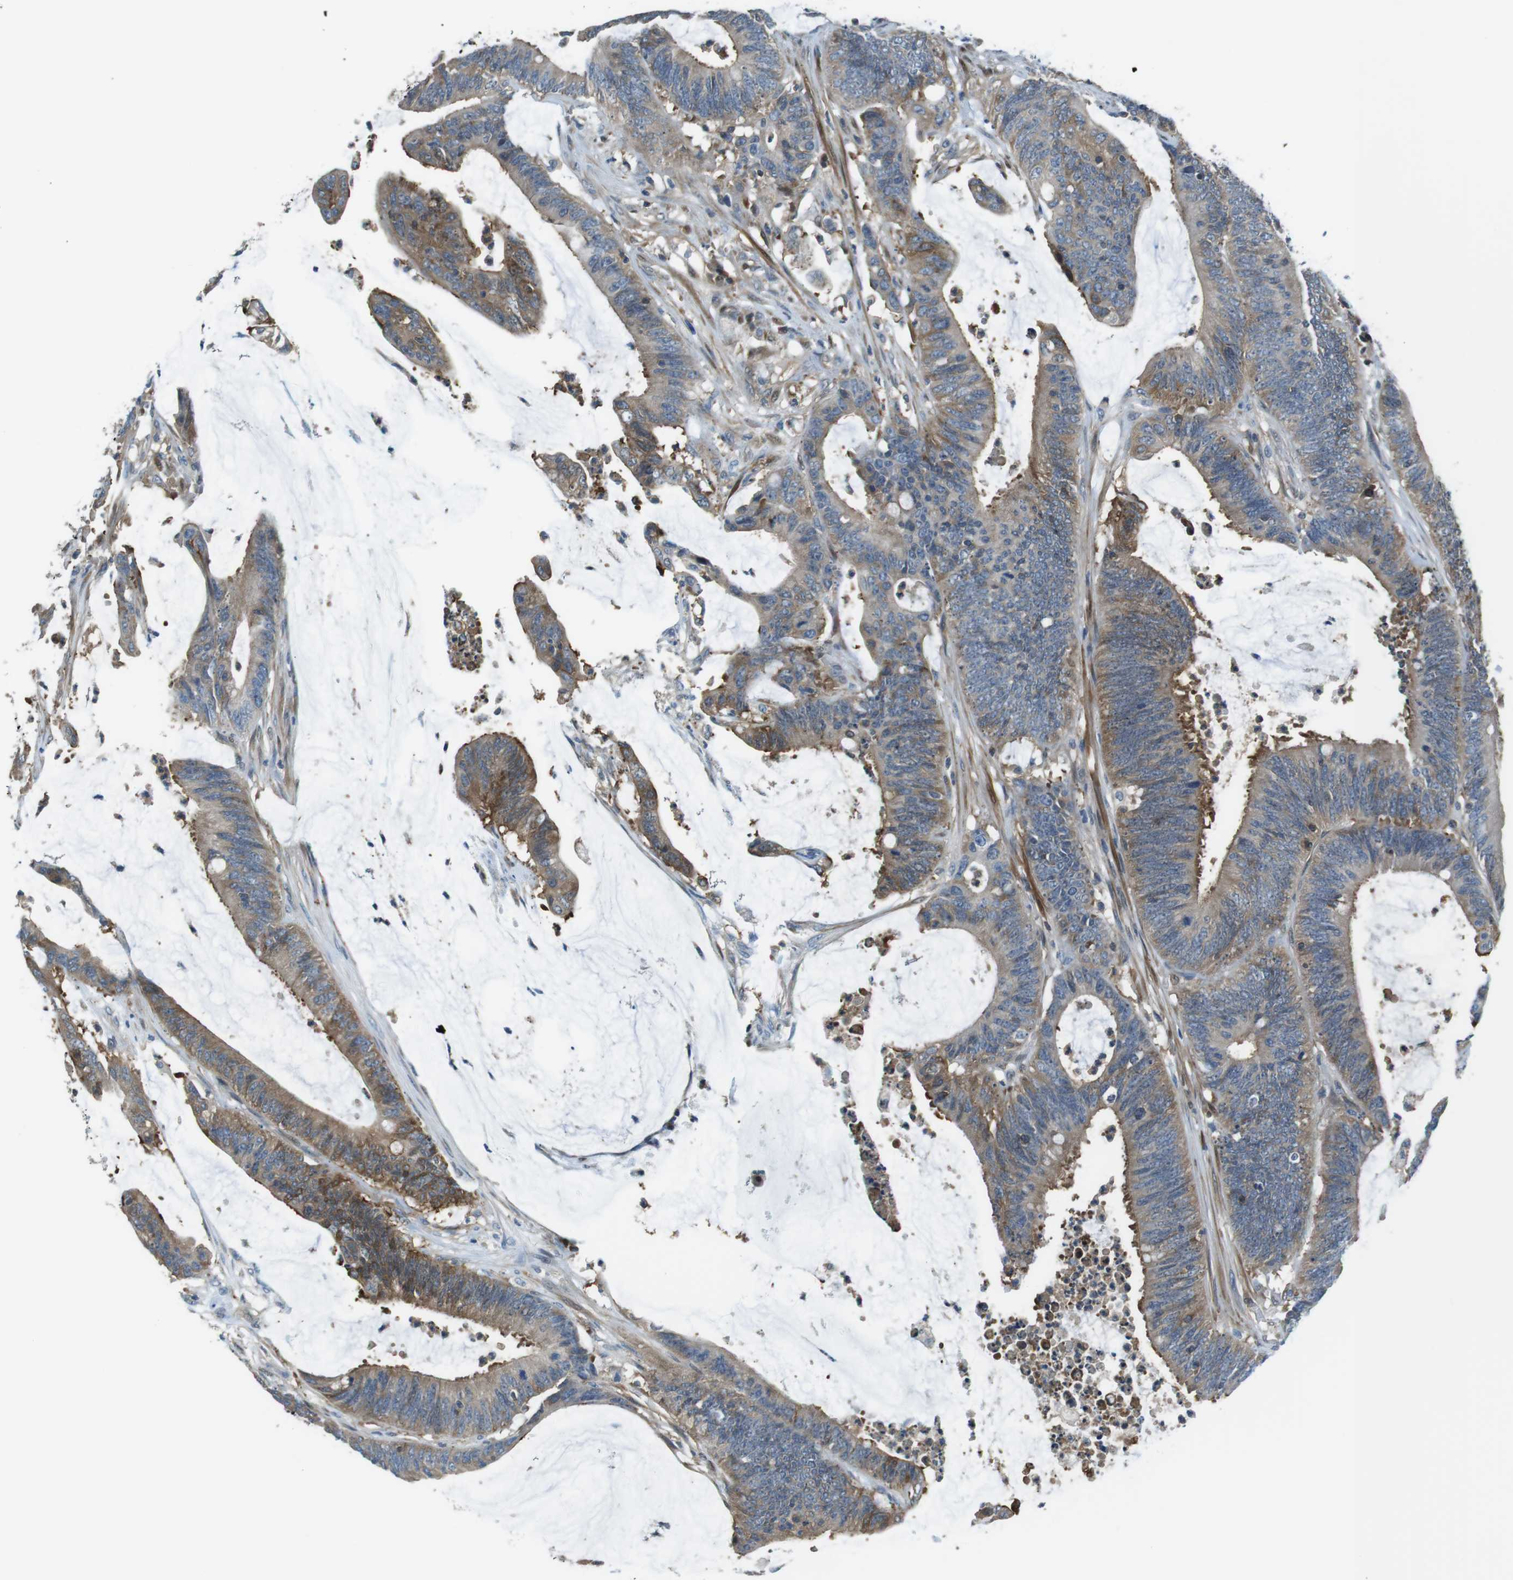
{"staining": {"intensity": "weak", "quantity": ">75%", "location": "cytoplasmic/membranous"}, "tissue": "colorectal cancer", "cell_type": "Tumor cells", "image_type": "cancer", "snomed": [{"axis": "morphology", "description": "Adenocarcinoma, NOS"}, {"axis": "topography", "description": "Rectum"}], "caption": "Human adenocarcinoma (colorectal) stained with a protein marker exhibits weak staining in tumor cells.", "gene": "TES", "patient": {"sex": "female", "age": 66}}